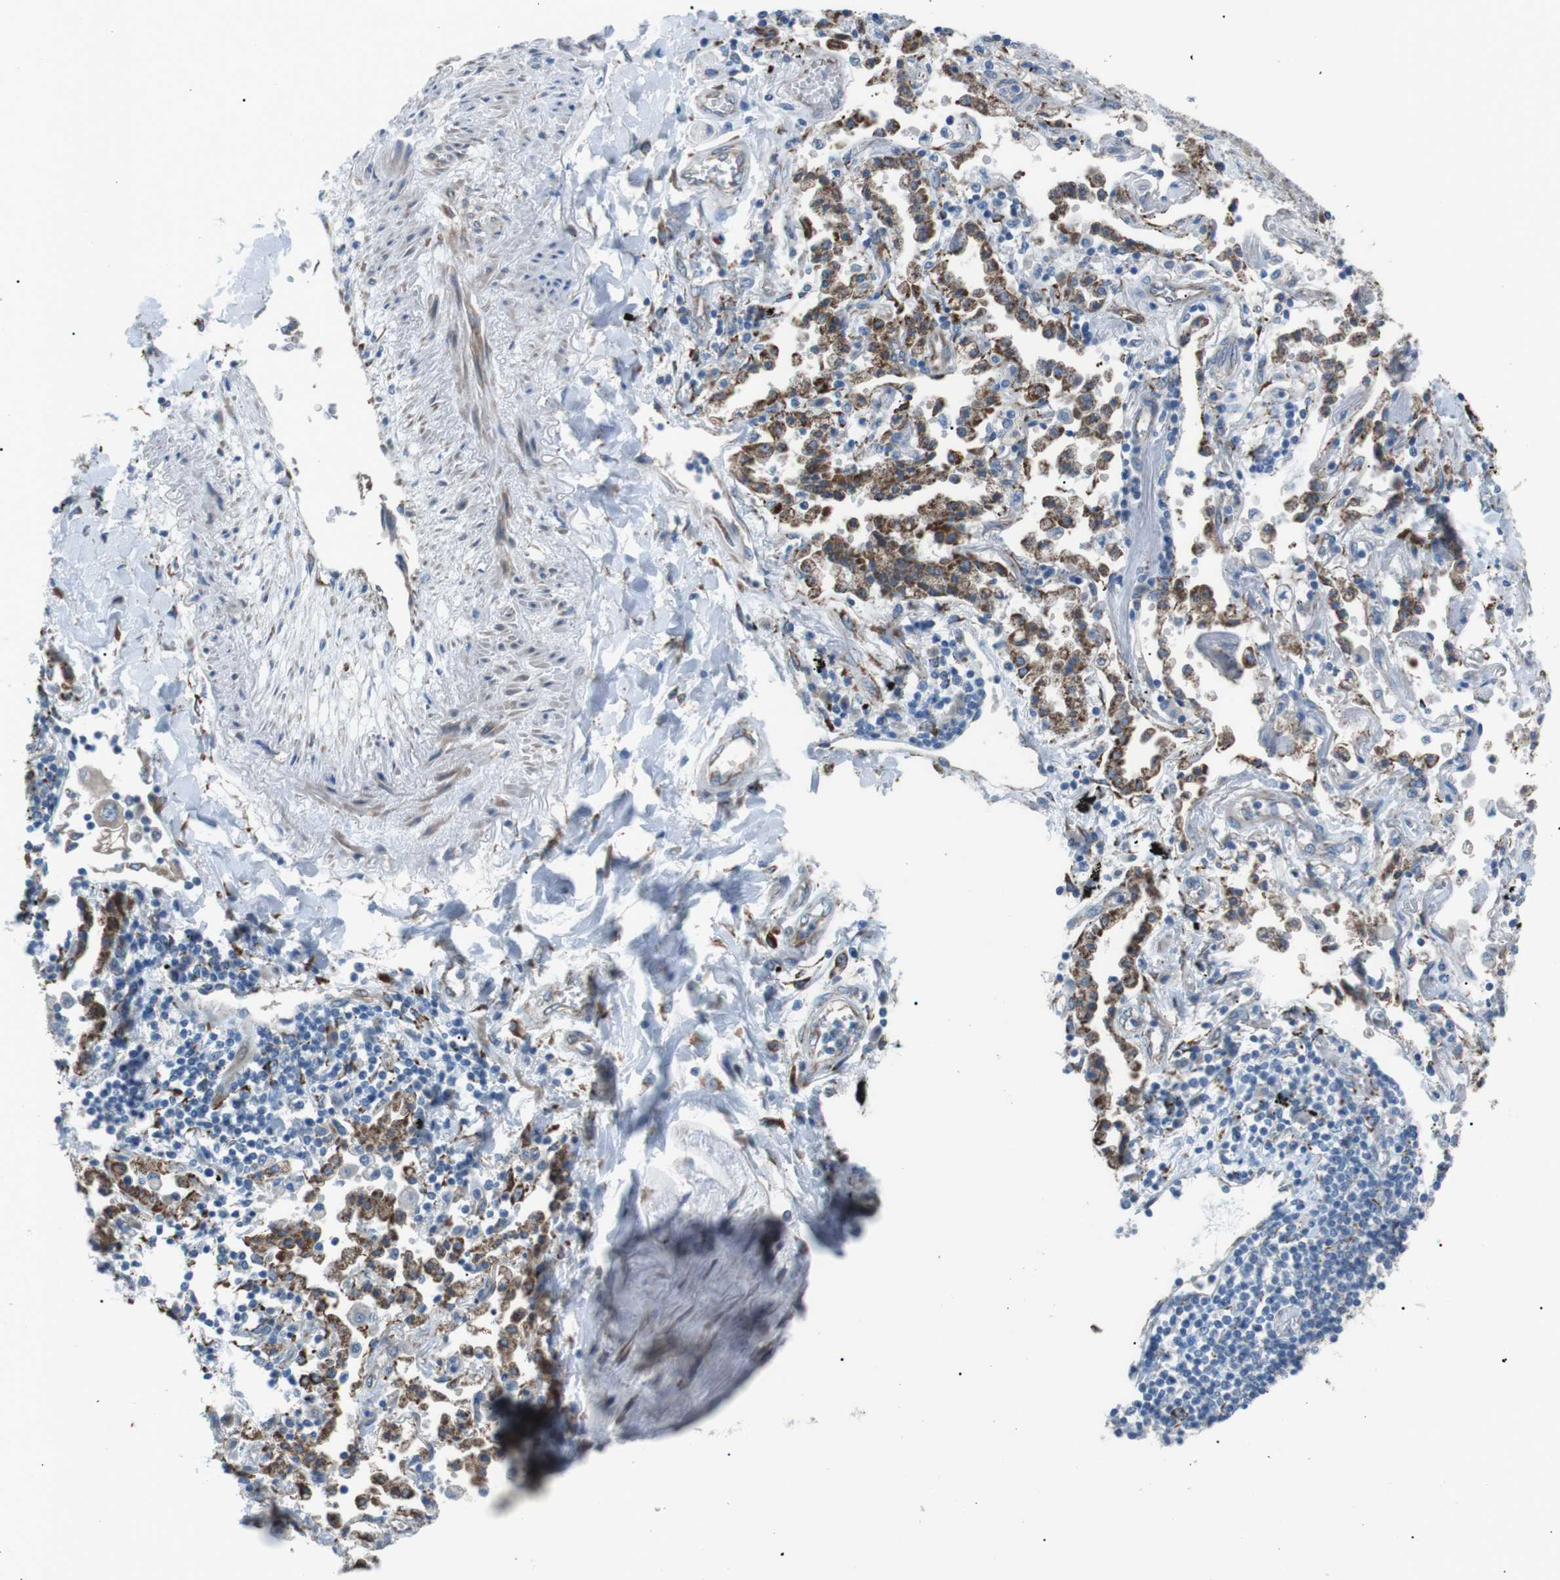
{"staining": {"intensity": "moderate", "quantity": "25%-75%", "location": "cytoplasmic/membranous"}, "tissue": "lung cancer", "cell_type": "Tumor cells", "image_type": "cancer", "snomed": [{"axis": "morphology", "description": "Adenocarcinoma, NOS"}, {"axis": "topography", "description": "Lung"}], "caption": "Immunohistochemical staining of adenocarcinoma (lung) reveals medium levels of moderate cytoplasmic/membranous expression in about 25%-75% of tumor cells. The staining was performed using DAB, with brown indicating positive protein expression. Nuclei are stained blue with hematoxylin.", "gene": "MTARC2", "patient": {"sex": "female", "age": 65}}